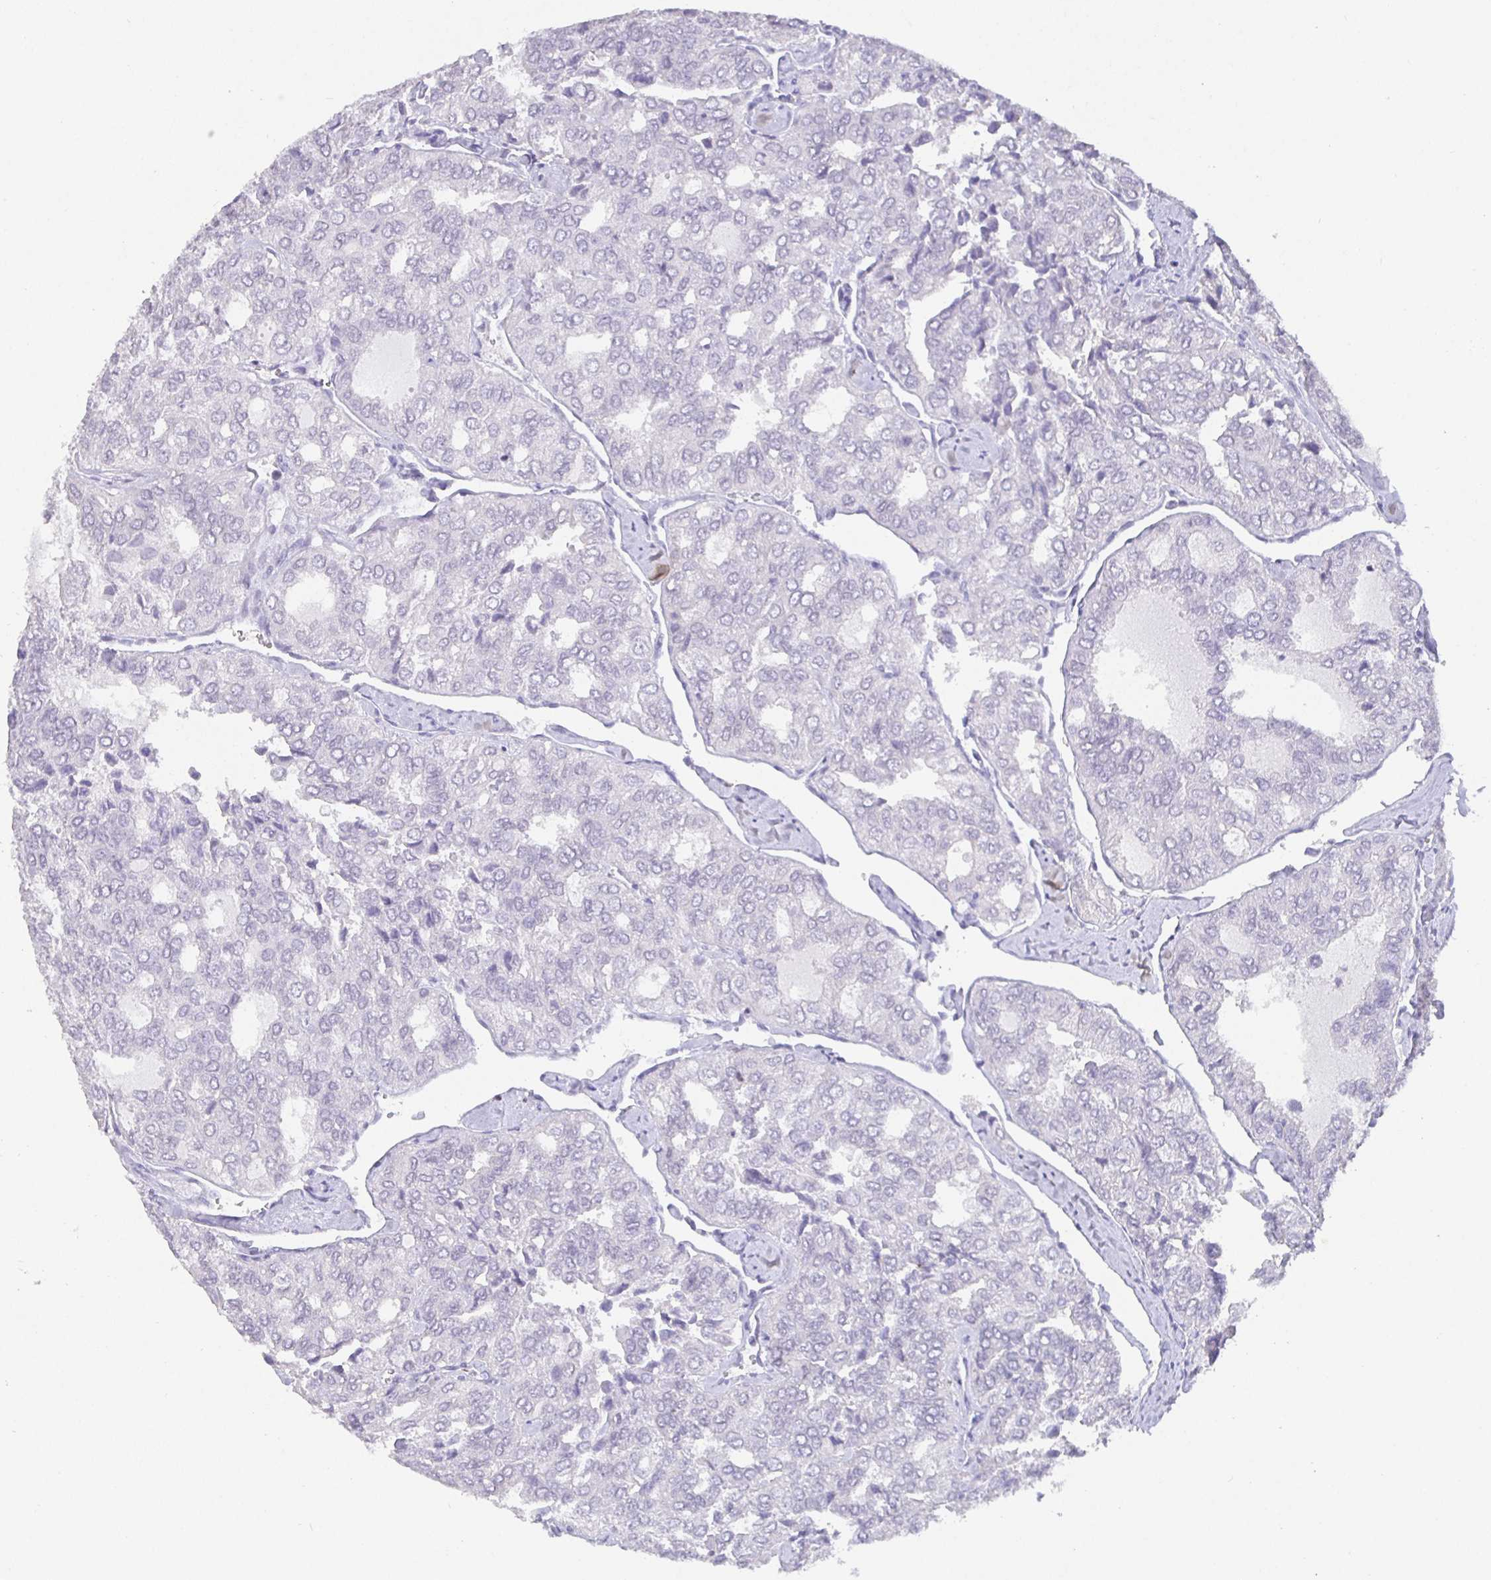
{"staining": {"intensity": "negative", "quantity": "none", "location": "none"}, "tissue": "thyroid cancer", "cell_type": "Tumor cells", "image_type": "cancer", "snomed": [{"axis": "morphology", "description": "Follicular adenoma carcinoma, NOS"}, {"axis": "topography", "description": "Thyroid gland"}], "caption": "IHC photomicrograph of human thyroid follicular adenoma carcinoma stained for a protein (brown), which demonstrates no expression in tumor cells. The staining is performed using DAB brown chromogen with nuclei counter-stained in using hematoxylin.", "gene": "SATB1", "patient": {"sex": "male", "age": 75}}